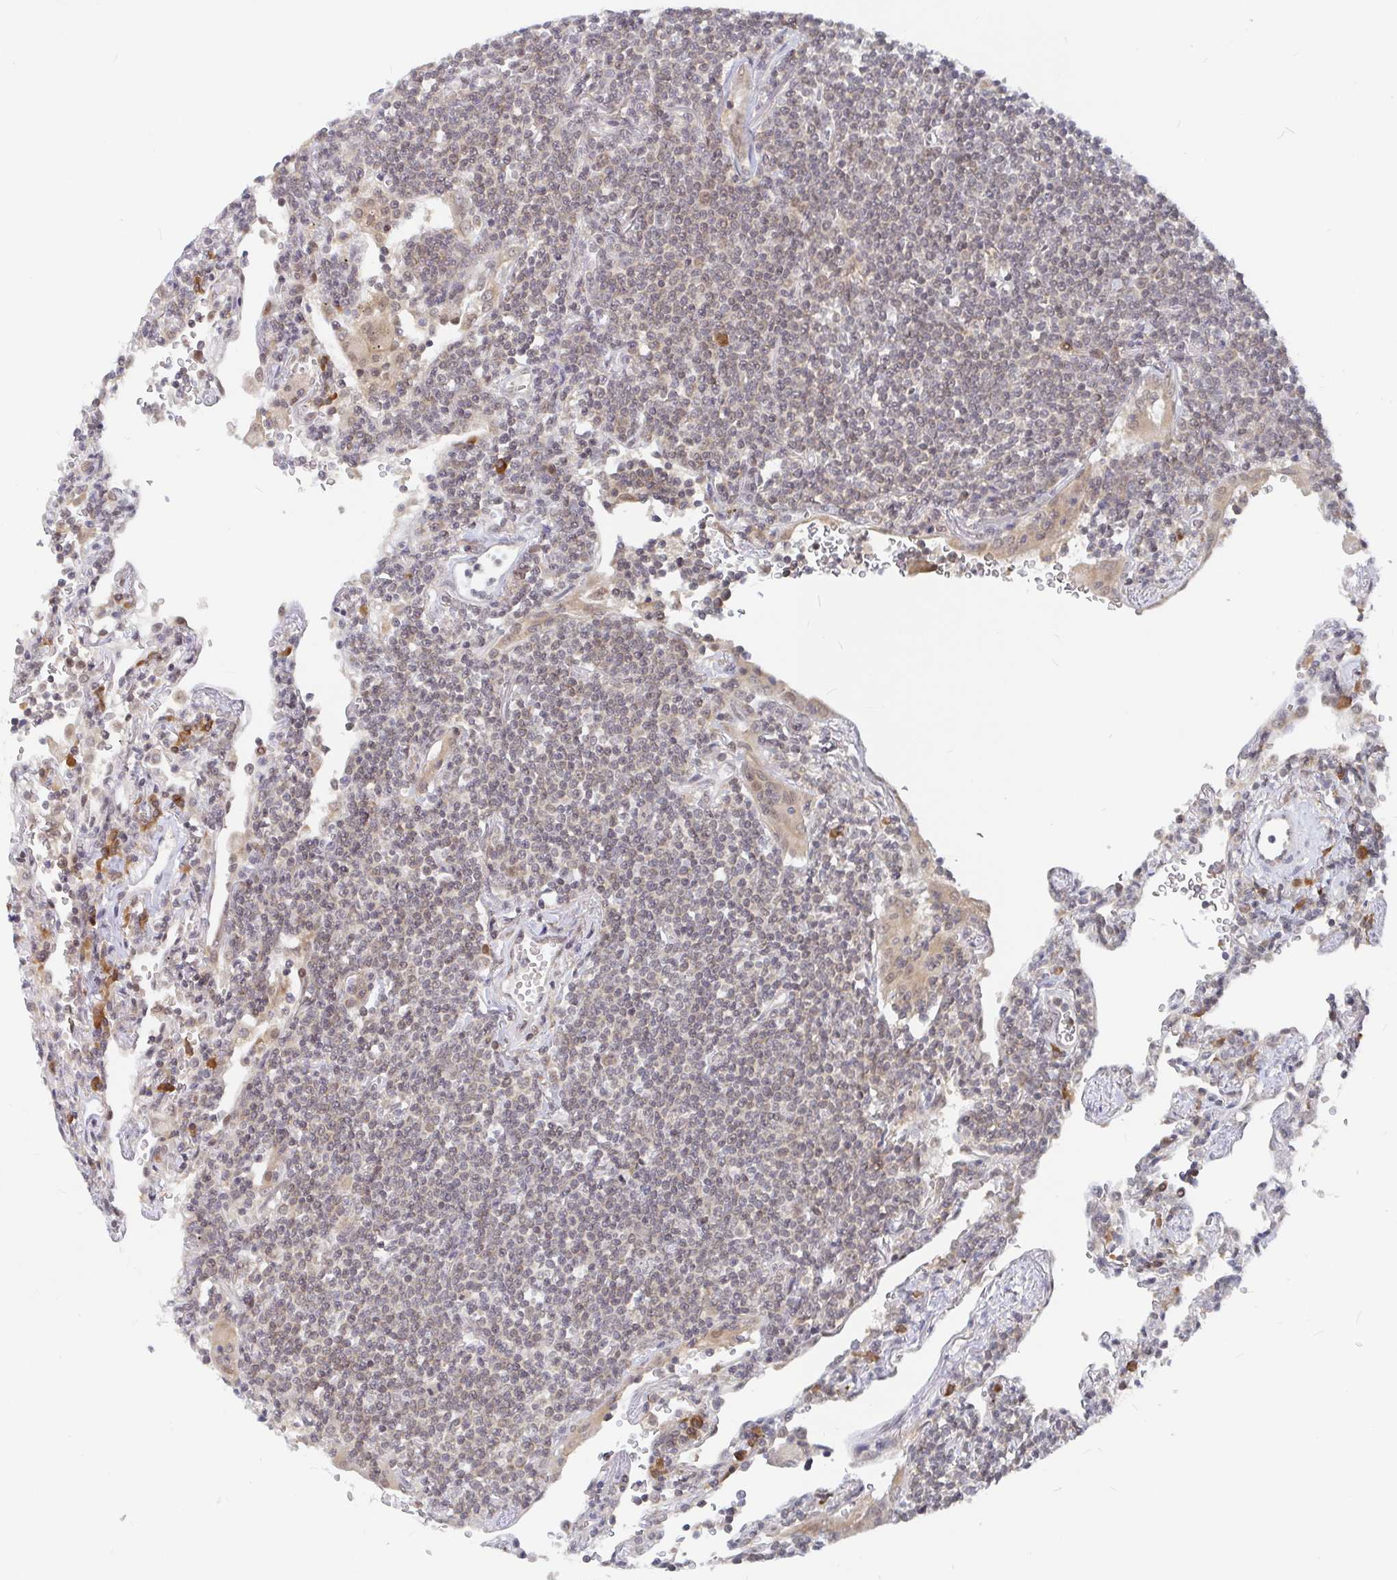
{"staining": {"intensity": "negative", "quantity": "none", "location": "none"}, "tissue": "lymphoma", "cell_type": "Tumor cells", "image_type": "cancer", "snomed": [{"axis": "morphology", "description": "Malignant lymphoma, non-Hodgkin's type, Low grade"}, {"axis": "topography", "description": "Lung"}], "caption": "The micrograph displays no staining of tumor cells in lymphoma. (Stains: DAB IHC with hematoxylin counter stain, Microscopy: brightfield microscopy at high magnification).", "gene": "ALG1", "patient": {"sex": "female", "age": 71}}